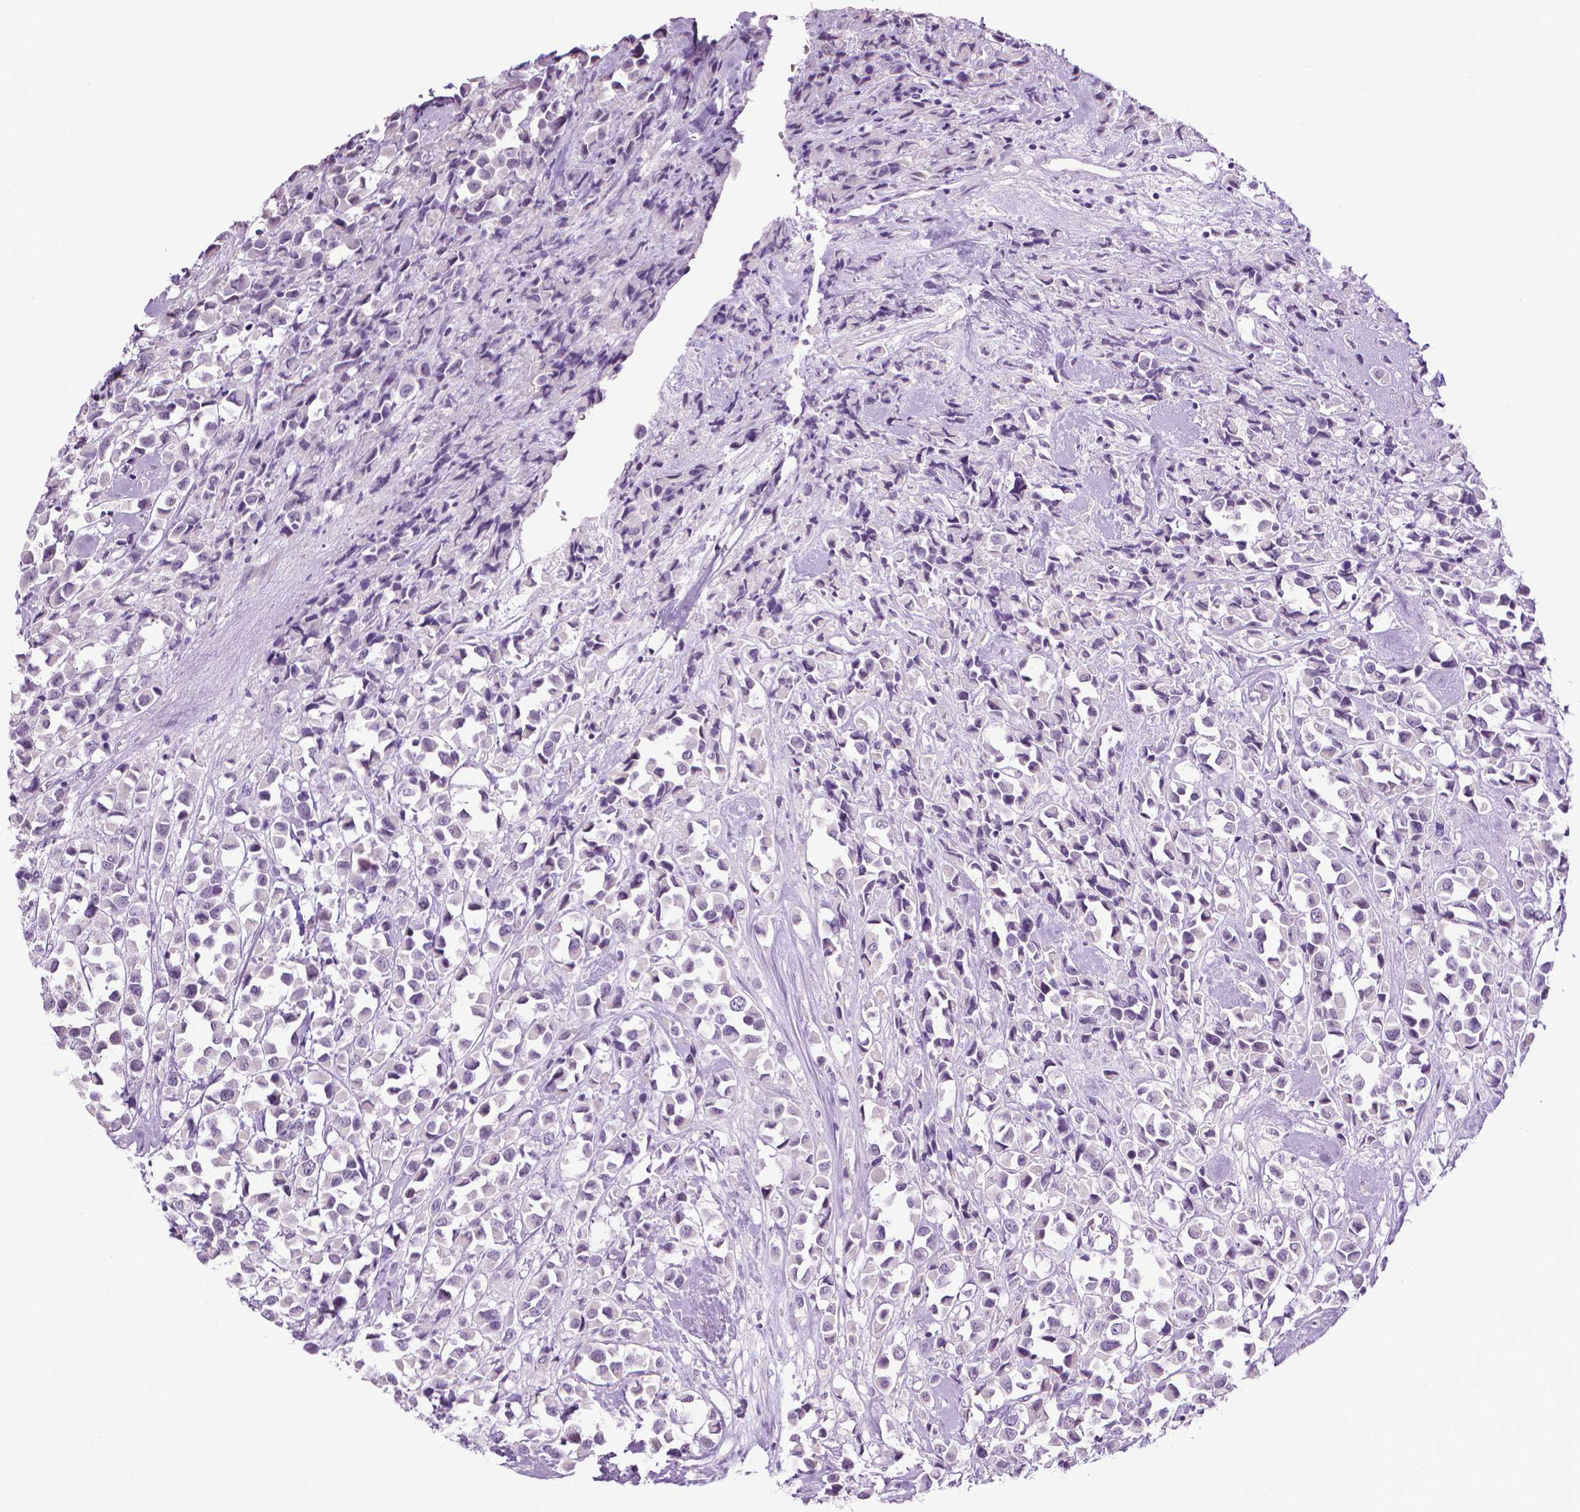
{"staining": {"intensity": "negative", "quantity": "none", "location": "none"}, "tissue": "breast cancer", "cell_type": "Tumor cells", "image_type": "cancer", "snomed": [{"axis": "morphology", "description": "Duct carcinoma"}, {"axis": "topography", "description": "Breast"}], "caption": "High power microscopy photomicrograph of an immunohistochemistry image of breast cancer, revealing no significant staining in tumor cells. Nuclei are stained in blue.", "gene": "DNAI7", "patient": {"sex": "female", "age": 61}}